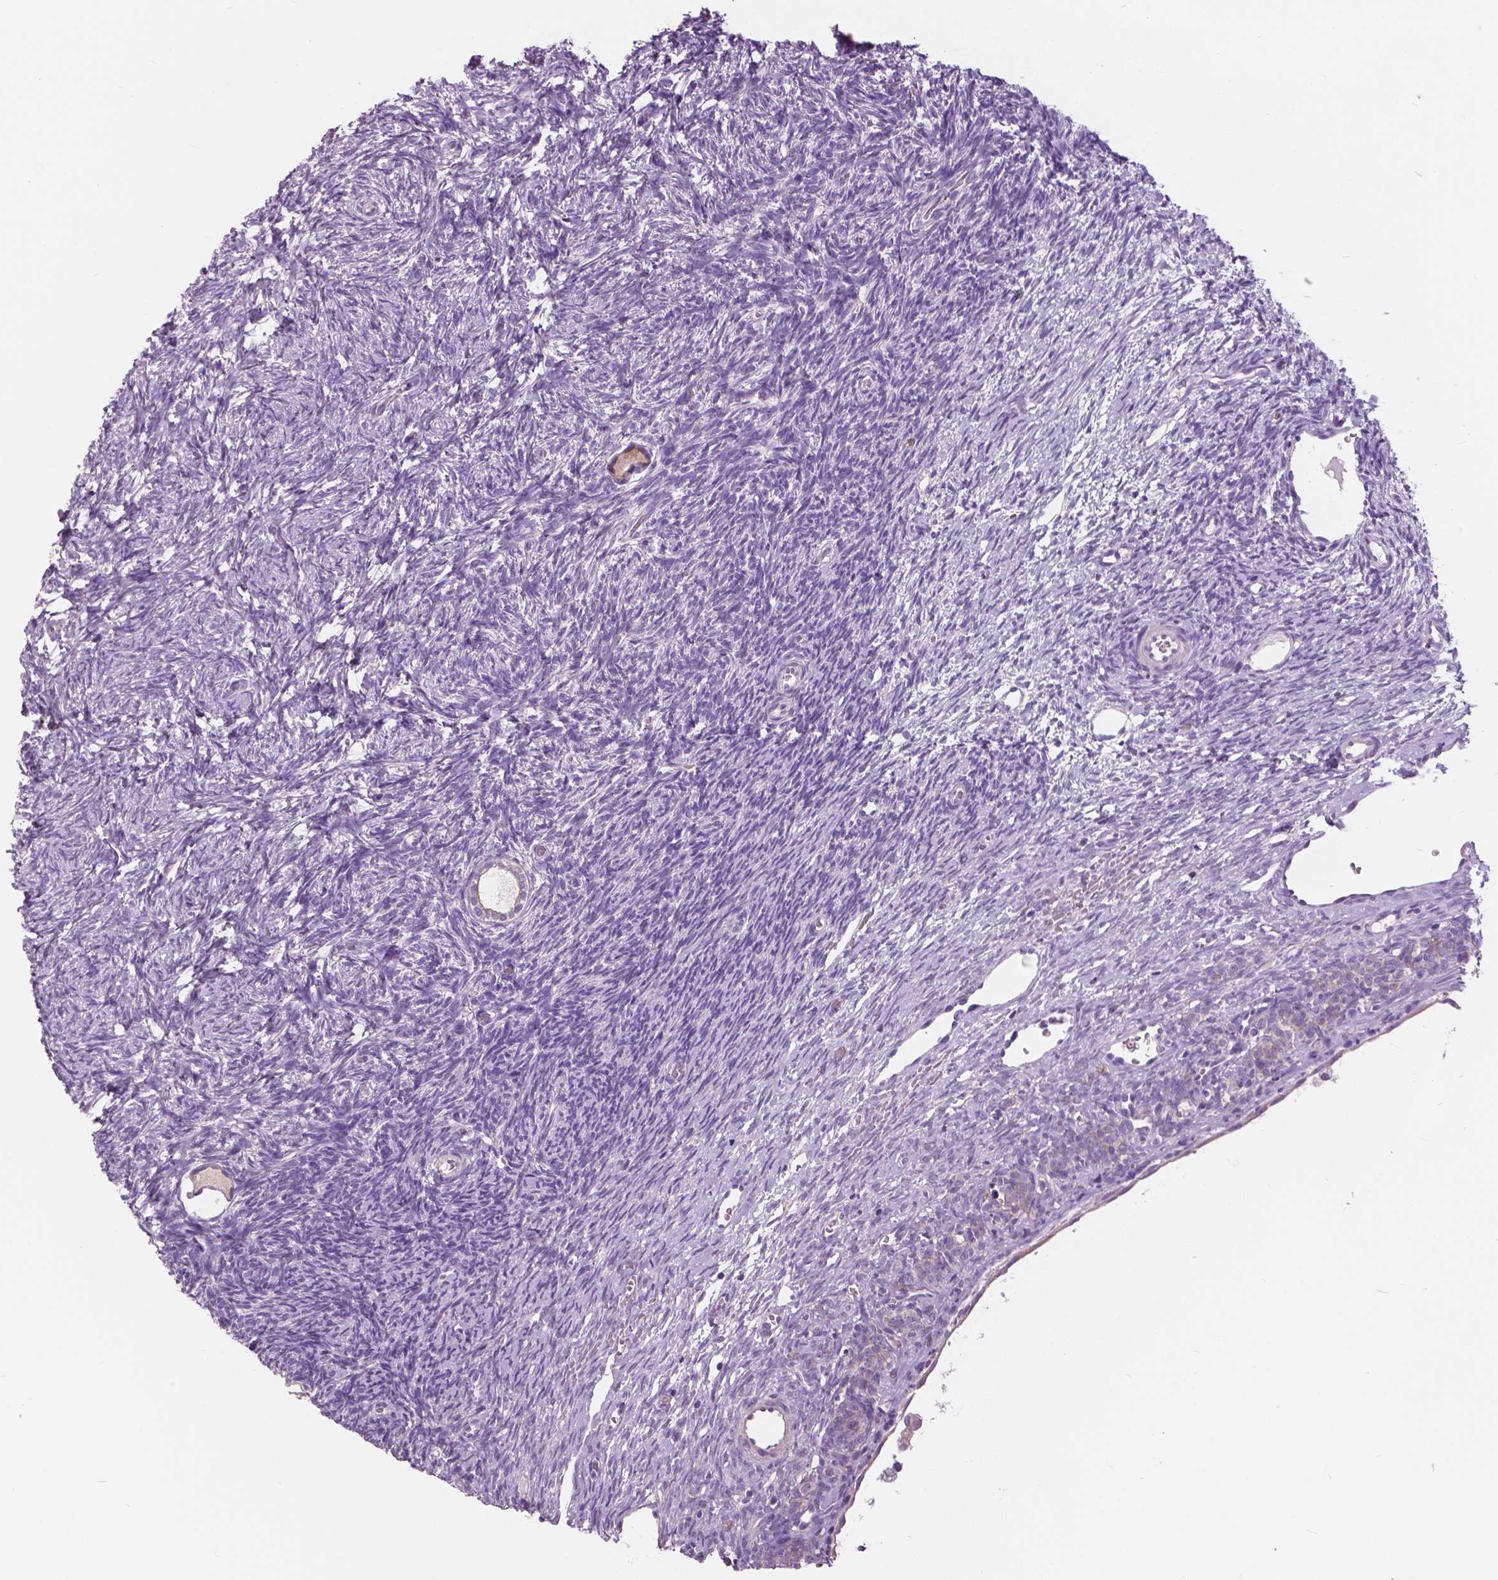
{"staining": {"intensity": "negative", "quantity": "none", "location": "none"}, "tissue": "ovary", "cell_type": "Follicle cells", "image_type": "normal", "snomed": [{"axis": "morphology", "description": "Normal tissue, NOS"}, {"axis": "topography", "description": "Ovary"}], "caption": "Follicle cells show no significant expression in unremarkable ovary.", "gene": "SERPINI1", "patient": {"sex": "female", "age": 34}}